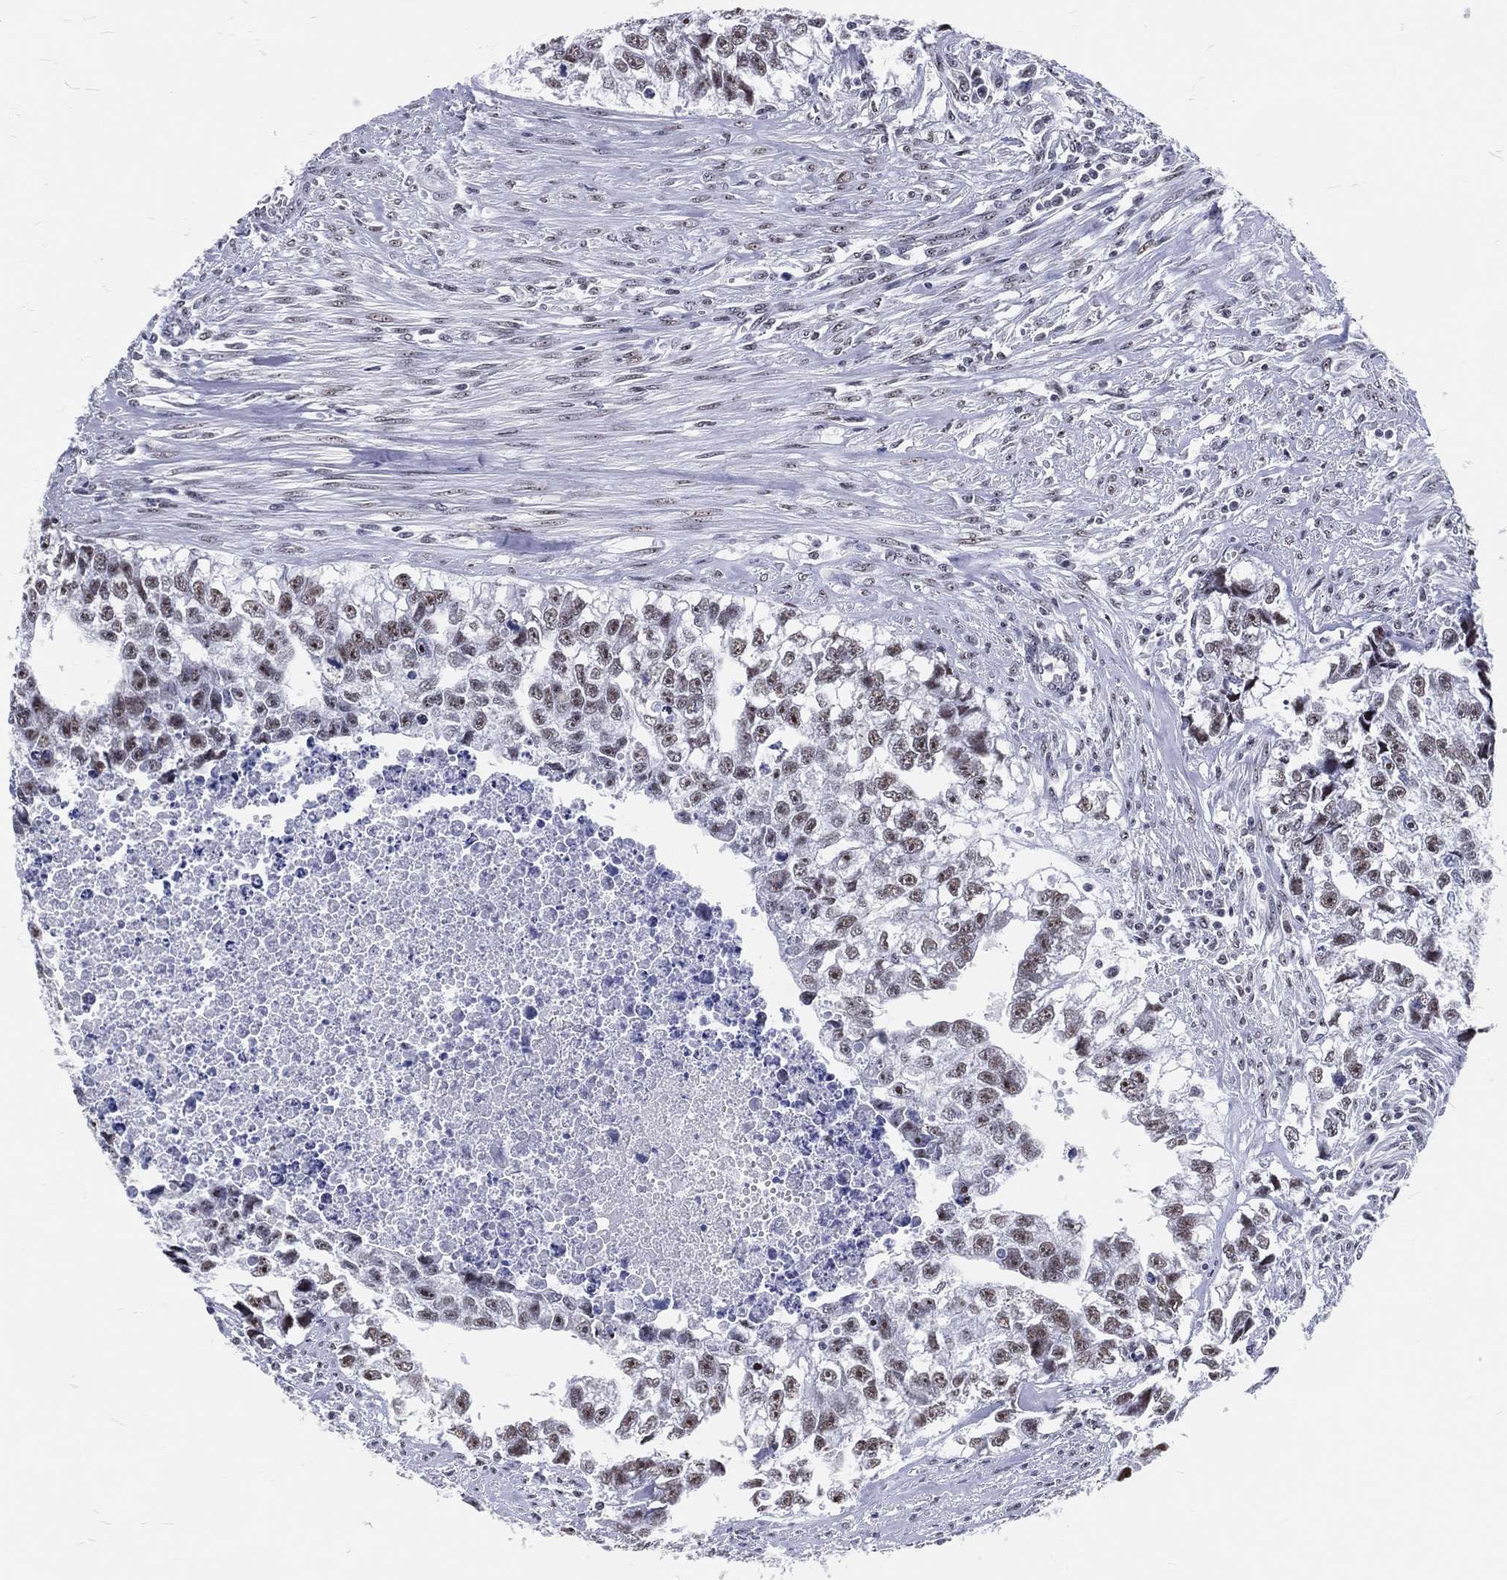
{"staining": {"intensity": "weak", "quantity": "25%-75%", "location": "nuclear"}, "tissue": "testis cancer", "cell_type": "Tumor cells", "image_type": "cancer", "snomed": [{"axis": "morphology", "description": "Carcinoma, Embryonal, NOS"}, {"axis": "morphology", "description": "Teratoma, malignant, NOS"}, {"axis": "topography", "description": "Testis"}], "caption": "DAB immunohistochemical staining of human testis cancer demonstrates weak nuclear protein positivity in about 25%-75% of tumor cells. Immunohistochemistry (ihc) stains the protein of interest in brown and the nuclei are stained blue.", "gene": "MAPK8IP1", "patient": {"sex": "male", "age": 44}}